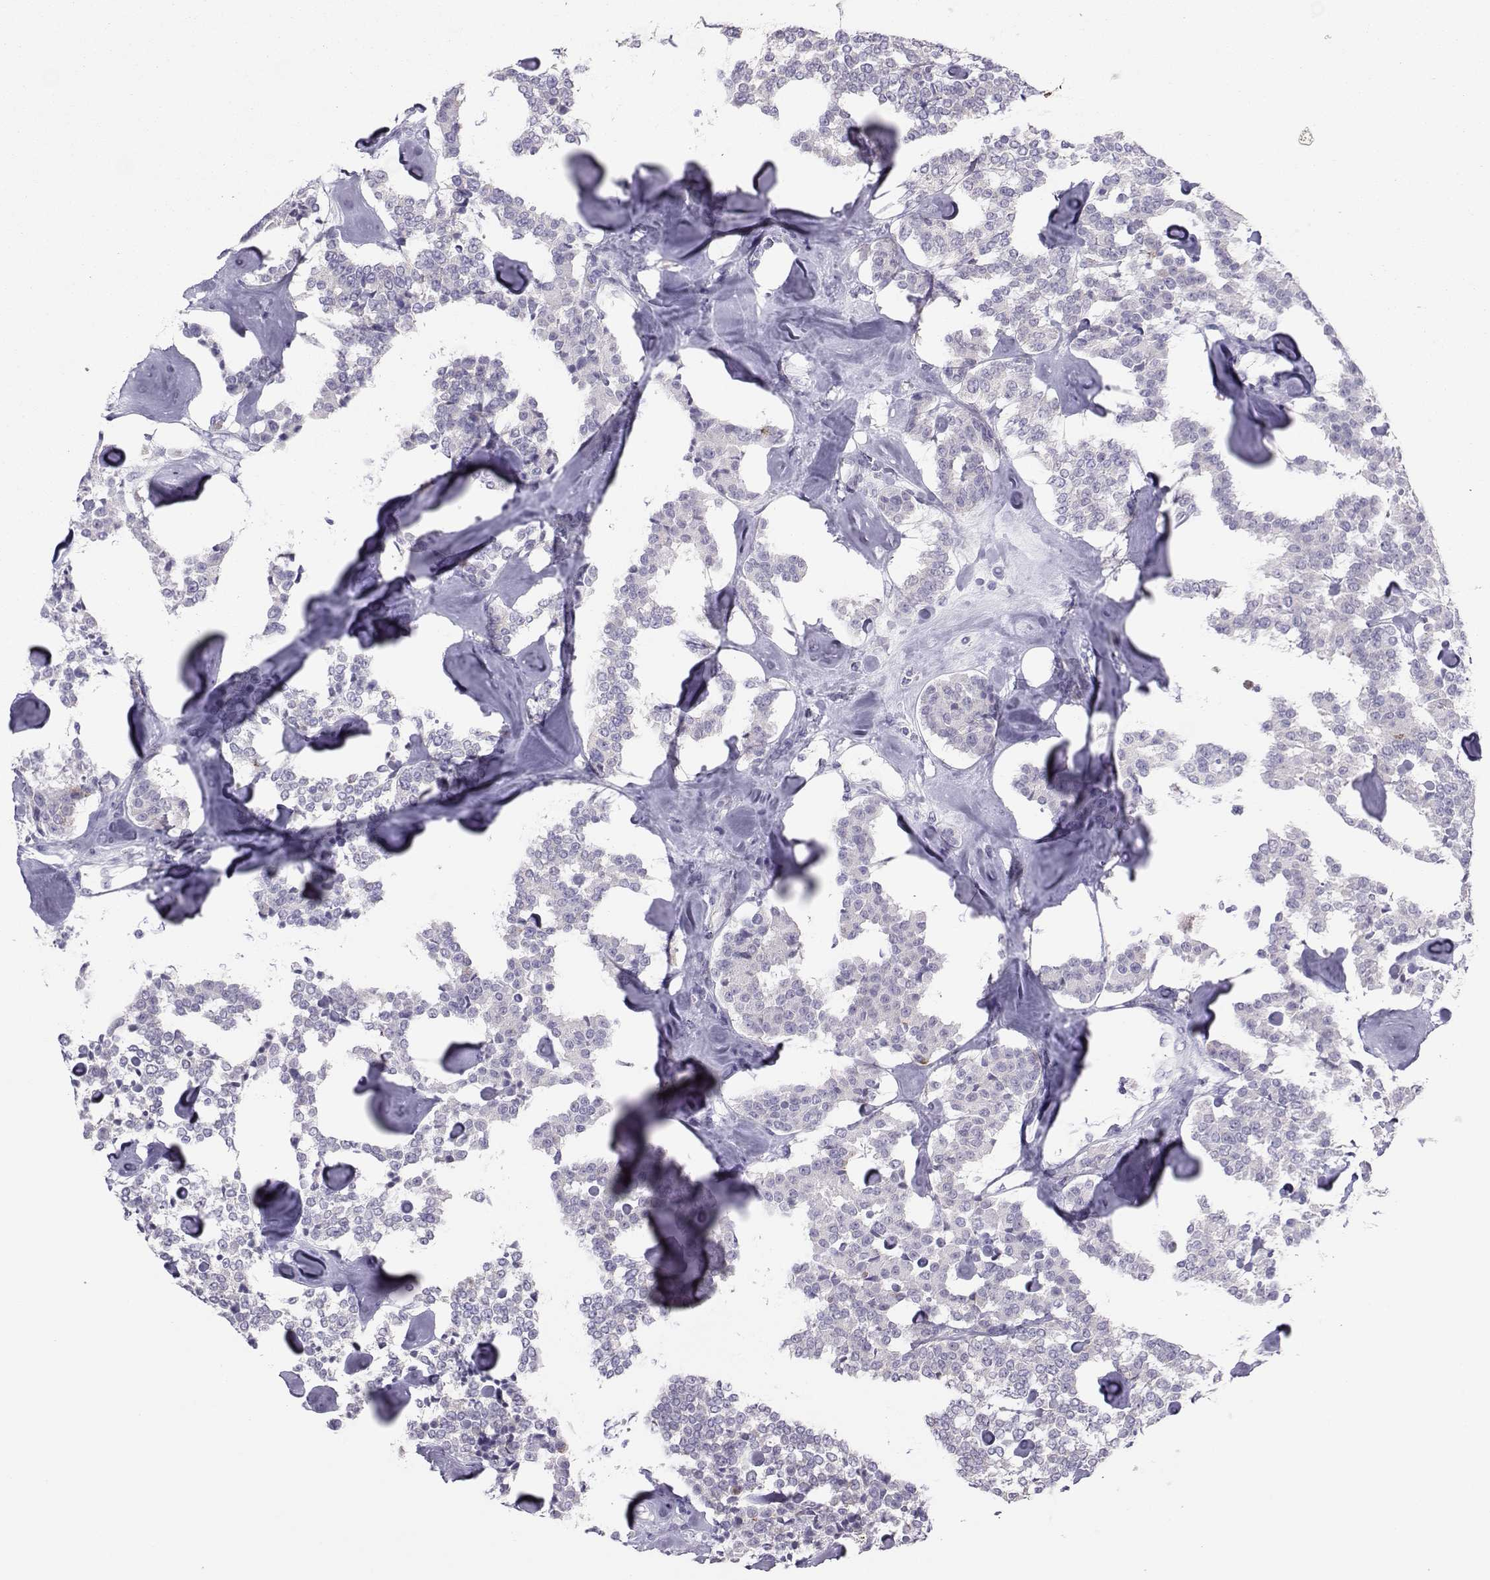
{"staining": {"intensity": "negative", "quantity": "none", "location": "none"}, "tissue": "carcinoid", "cell_type": "Tumor cells", "image_type": "cancer", "snomed": [{"axis": "morphology", "description": "Carcinoid, malignant, NOS"}, {"axis": "topography", "description": "Pancreas"}], "caption": "Carcinoid was stained to show a protein in brown. There is no significant expression in tumor cells. (DAB (3,3'-diaminobenzidine) immunohistochemistry (IHC), high magnification).", "gene": "TRPM7", "patient": {"sex": "male", "age": 41}}